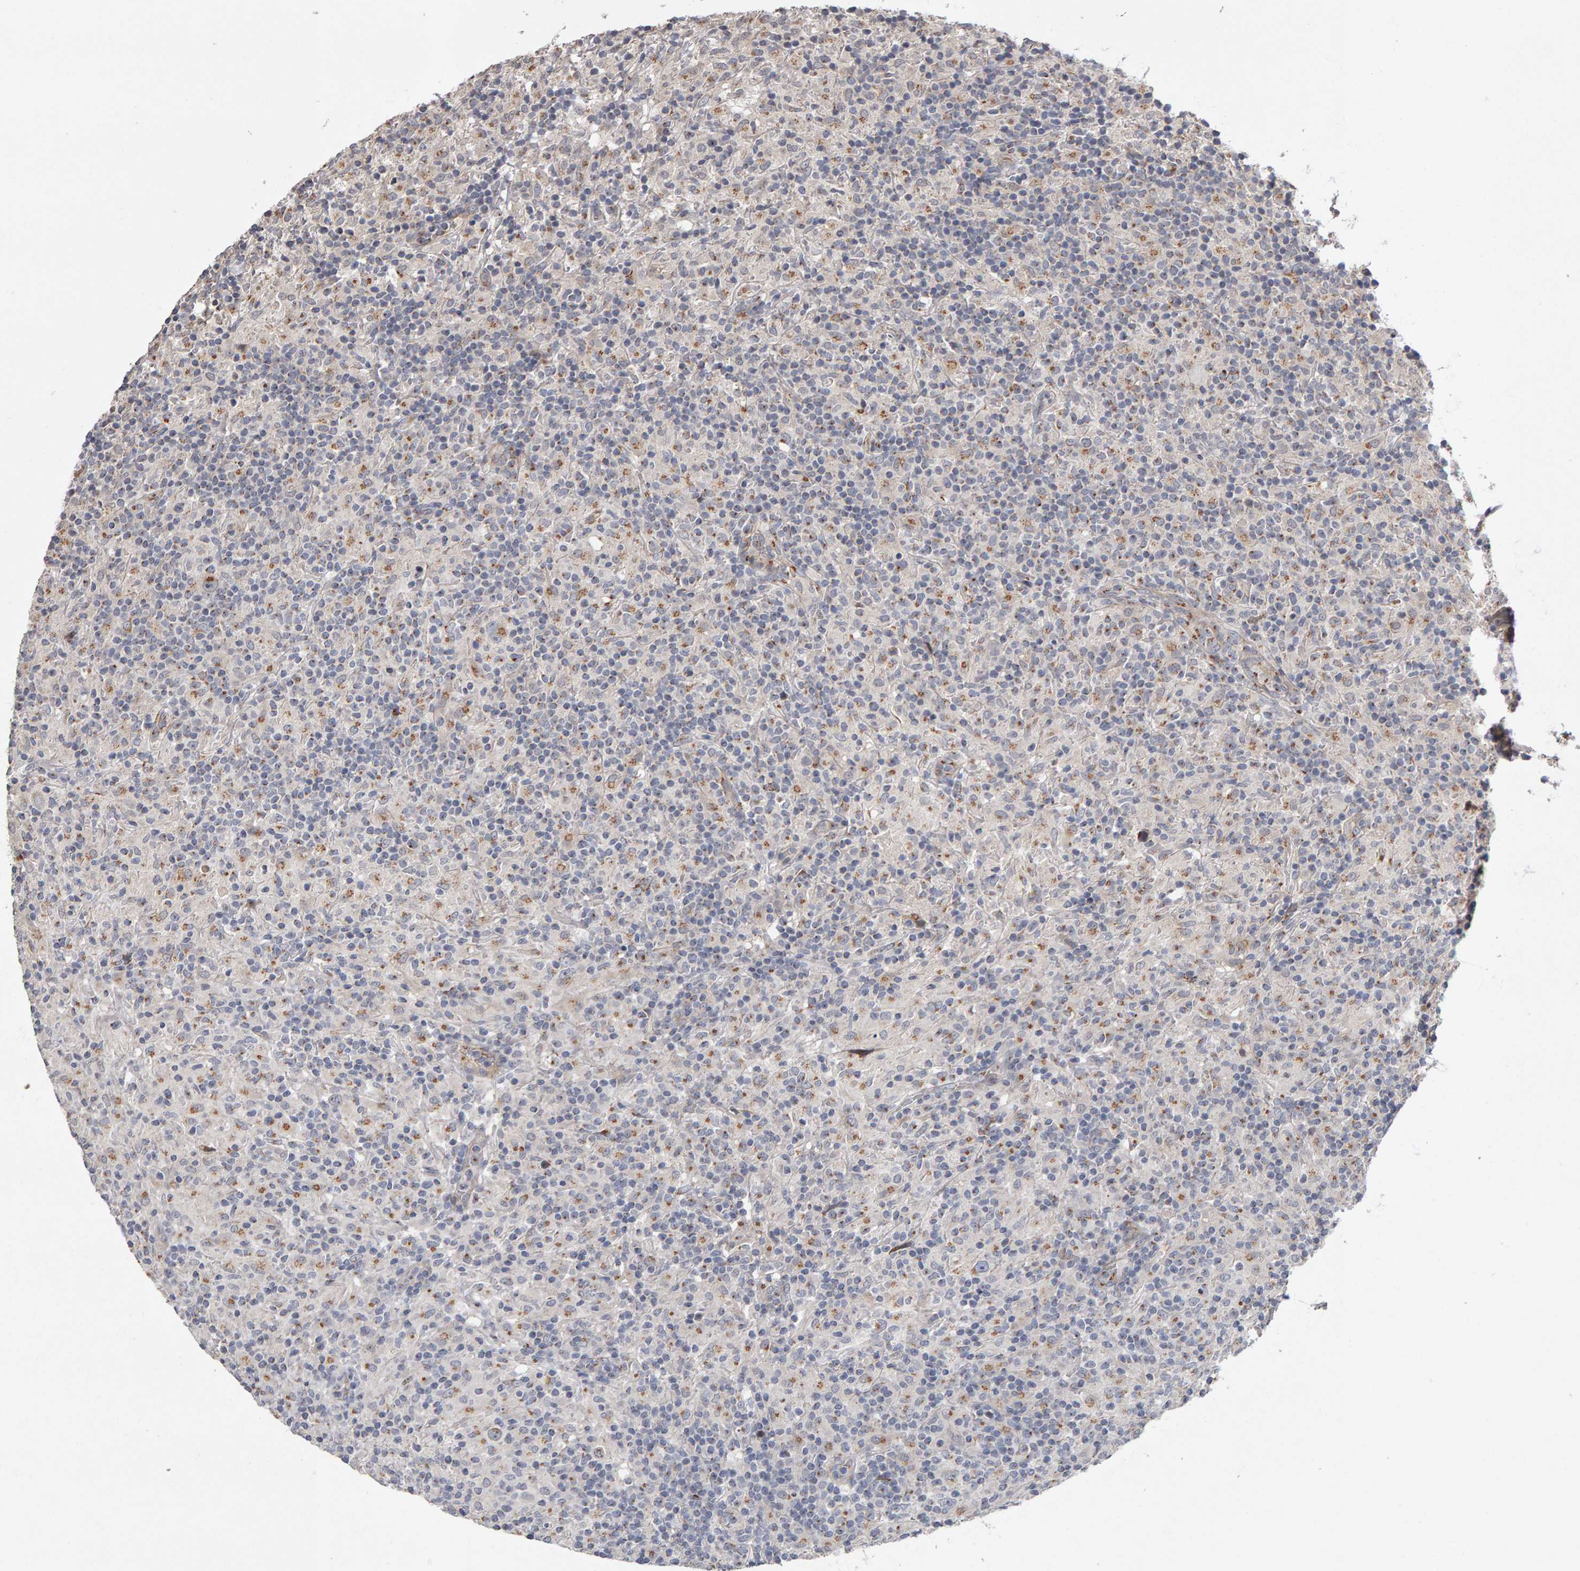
{"staining": {"intensity": "moderate", "quantity": "25%-75%", "location": "cytoplasmic/membranous"}, "tissue": "lymphoma", "cell_type": "Tumor cells", "image_type": "cancer", "snomed": [{"axis": "morphology", "description": "Hodgkin's disease, NOS"}, {"axis": "topography", "description": "Lymph node"}], "caption": "There is medium levels of moderate cytoplasmic/membranous positivity in tumor cells of Hodgkin's disease, as demonstrated by immunohistochemical staining (brown color).", "gene": "CANT1", "patient": {"sex": "male", "age": 70}}